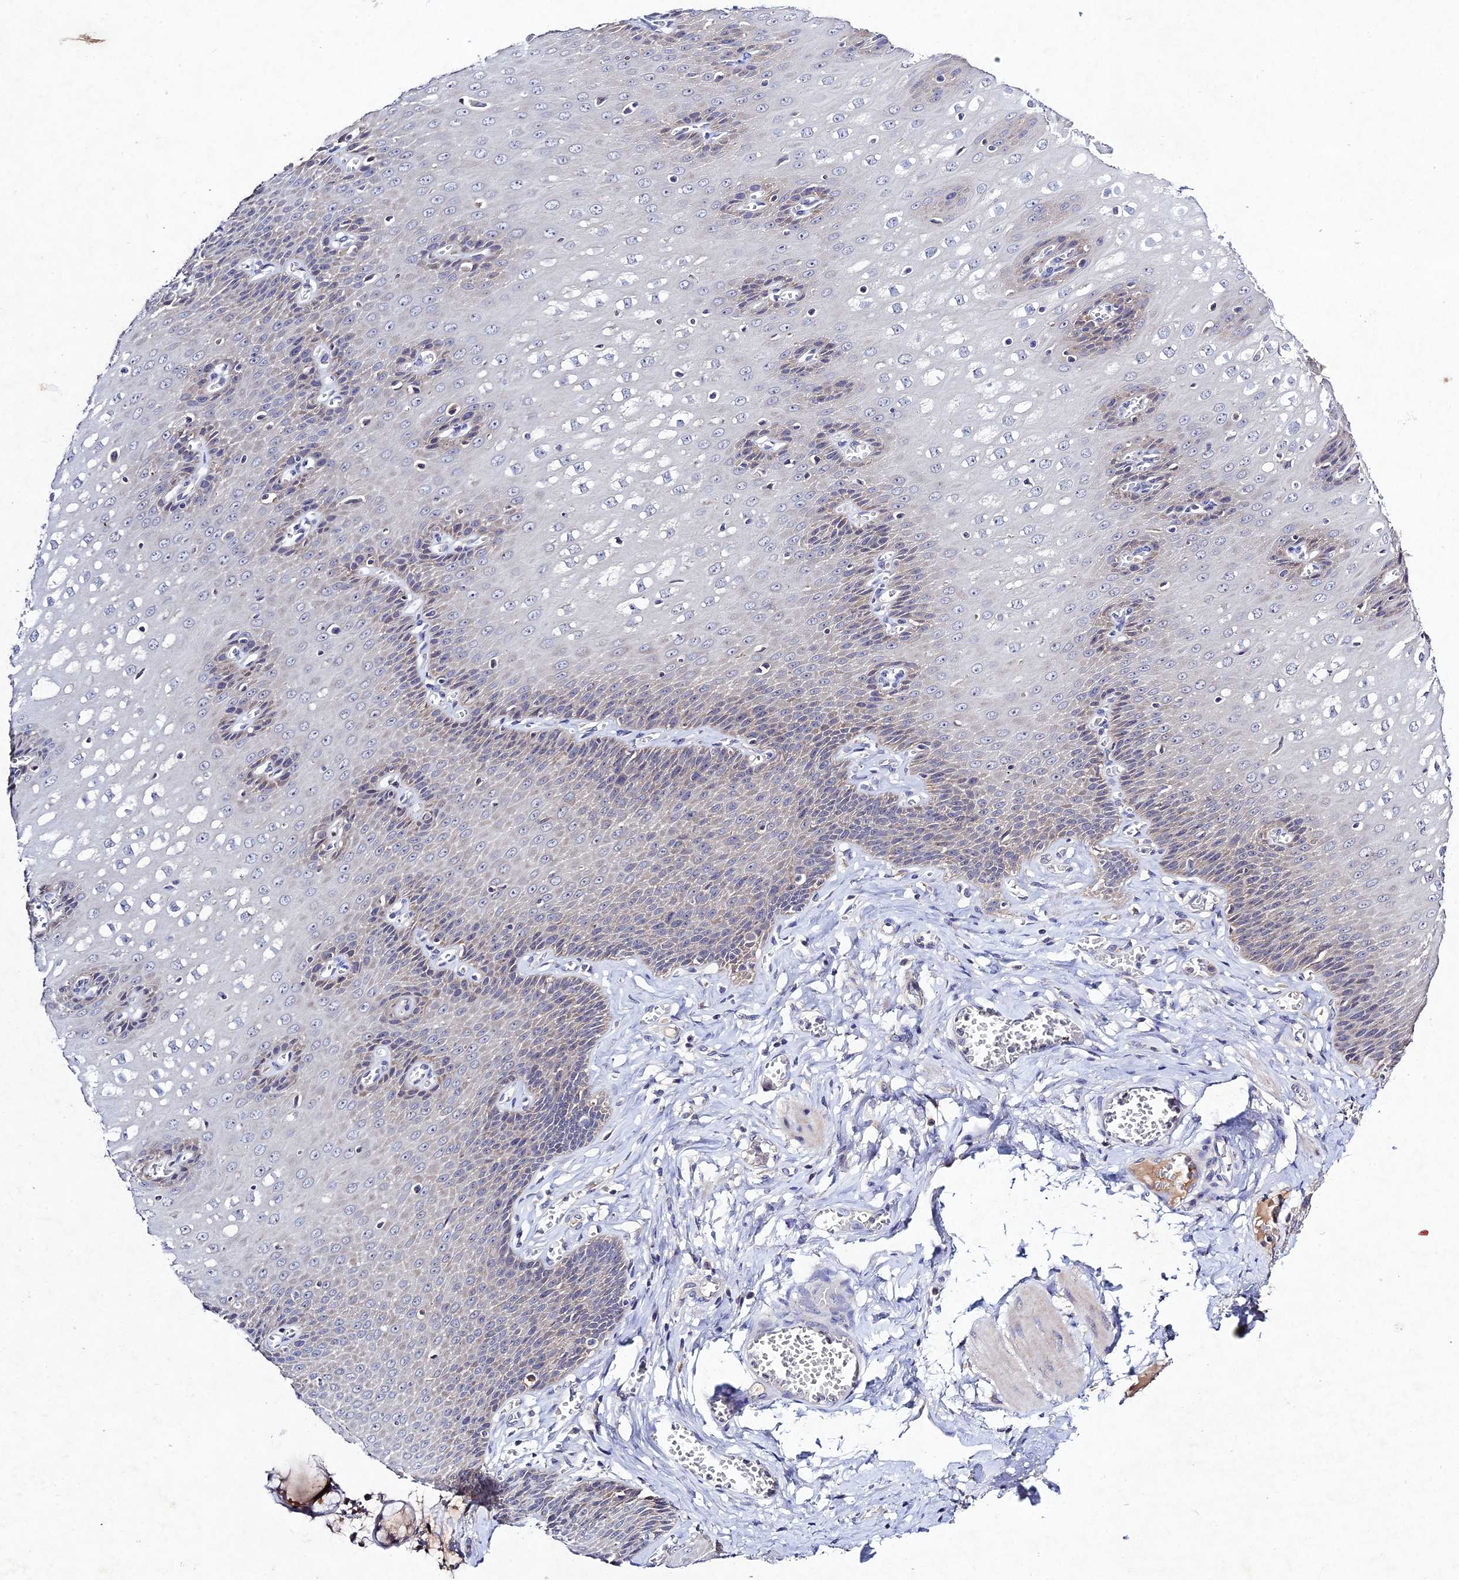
{"staining": {"intensity": "weak", "quantity": "25%-75%", "location": "cytoplasmic/membranous"}, "tissue": "esophagus", "cell_type": "Squamous epithelial cells", "image_type": "normal", "snomed": [{"axis": "morphology", "description": "Normal tissue, NOS"}, {"axis": "topography", "description": "Esophagus"}], "caption": "This image reveals IHC staining of benign esophagus, with low weak cytoplasmic/membranous expression in approximately 25%-75% of squamous epithelial cells.", "gene": "CHST5", "patient": {"sex": "male", "age": 60}}